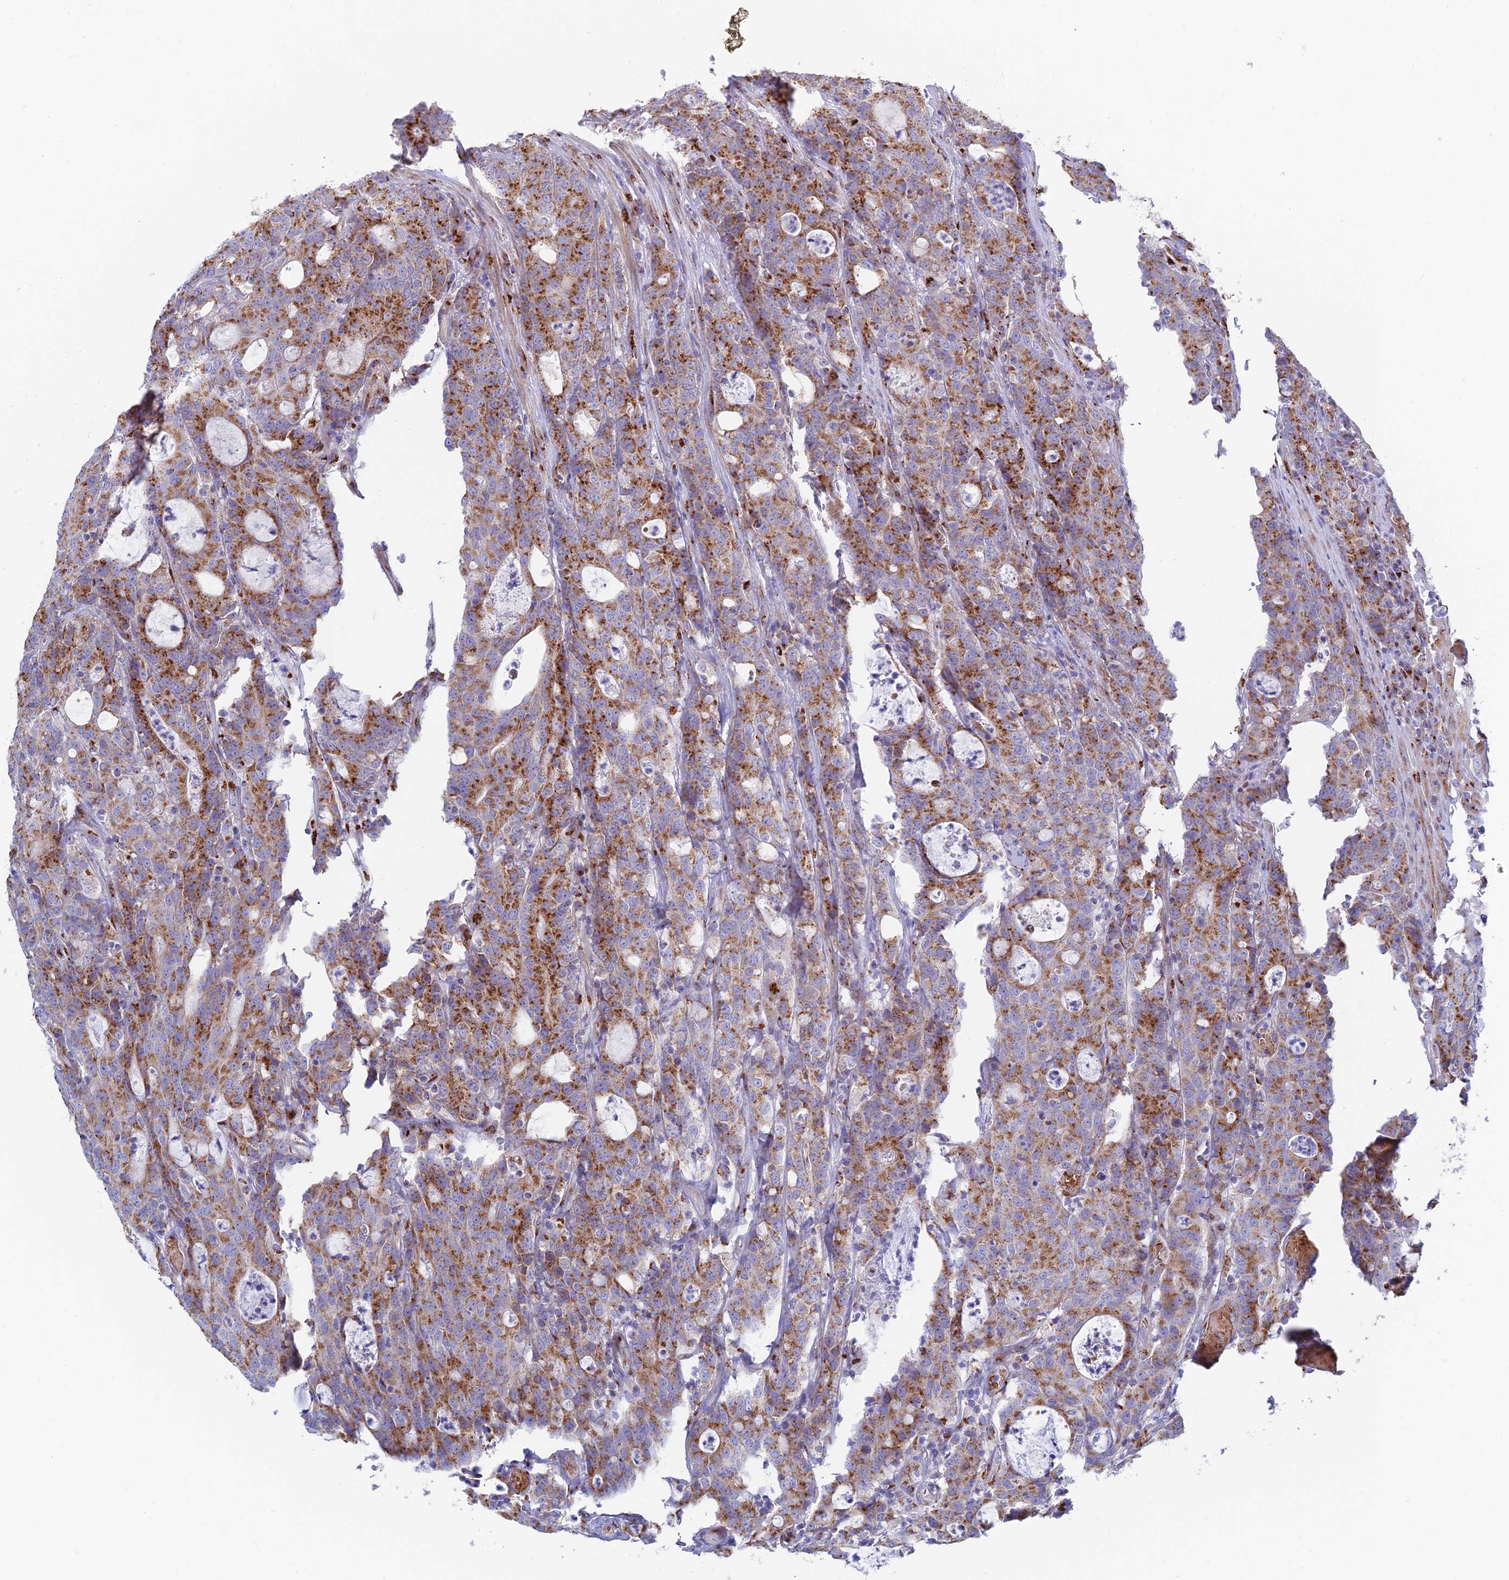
{"staining": {"intensity": "moderate", "quantity": ">75%", "location": "cytoplasmic/membranous"}, "tissue": "colorectal cancer", "cell_type": "Tumor cells", "image_type": "cancer", "snomed": [{"axis": "morphology", "description": "Adenocarcinoma, NOS"}, {"axis": "topography", "description": "Colon"}], "caption": "IHC image of neoplastic tissue: human colorectal adenocarcinoma stained using IHC demonstrates medium levels of moderate protein expression localized specifically in the cytoplasmic/membranous of tumor cells, appearing as a cytoplasmic/membranous brown color.", "gene": "HS2ST1", "patient": {"sex": "male", "age": 83}}